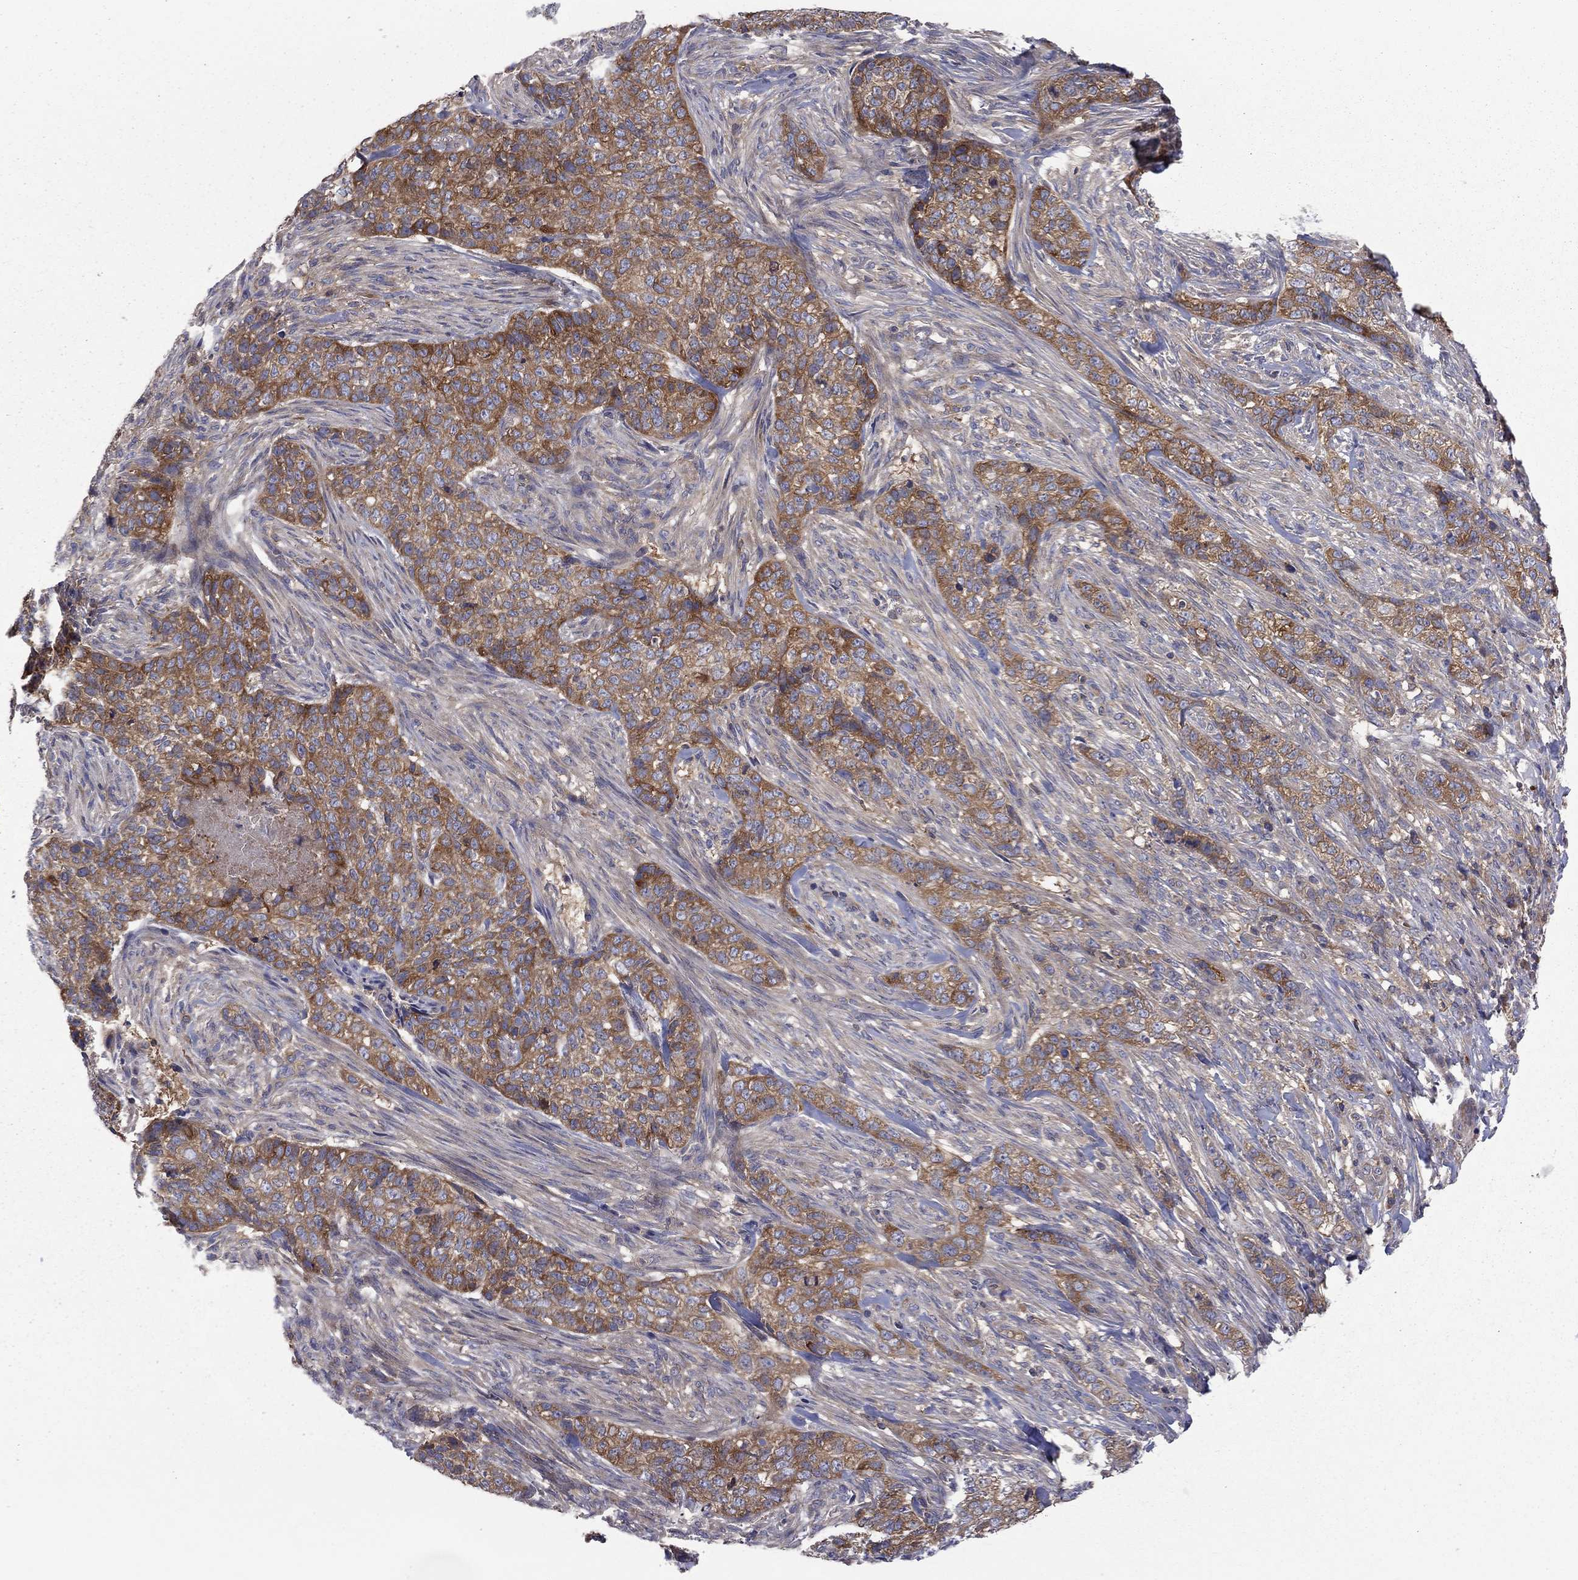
{"staining": {"intensity": "strong", "quantity": "25%-75%", "location": "cytoplasmic/membranous"}, "tissue": "skin cancer", "cell_type": "Tumor cells", "image_type": "cancer", "snomed": [{"axis": "morphology", "description": "Basal cell carcinoma"}, {"axis": "topography", "description": "Skin"}], "caption": "The micrograph displays staining of skin basal cell carcinoma, revealing strong cytoplasmic/membranous protein expression (brown color) within tumor cells.", "gene": "RNF123", "patient": {"sex": "female", "age": 69}}